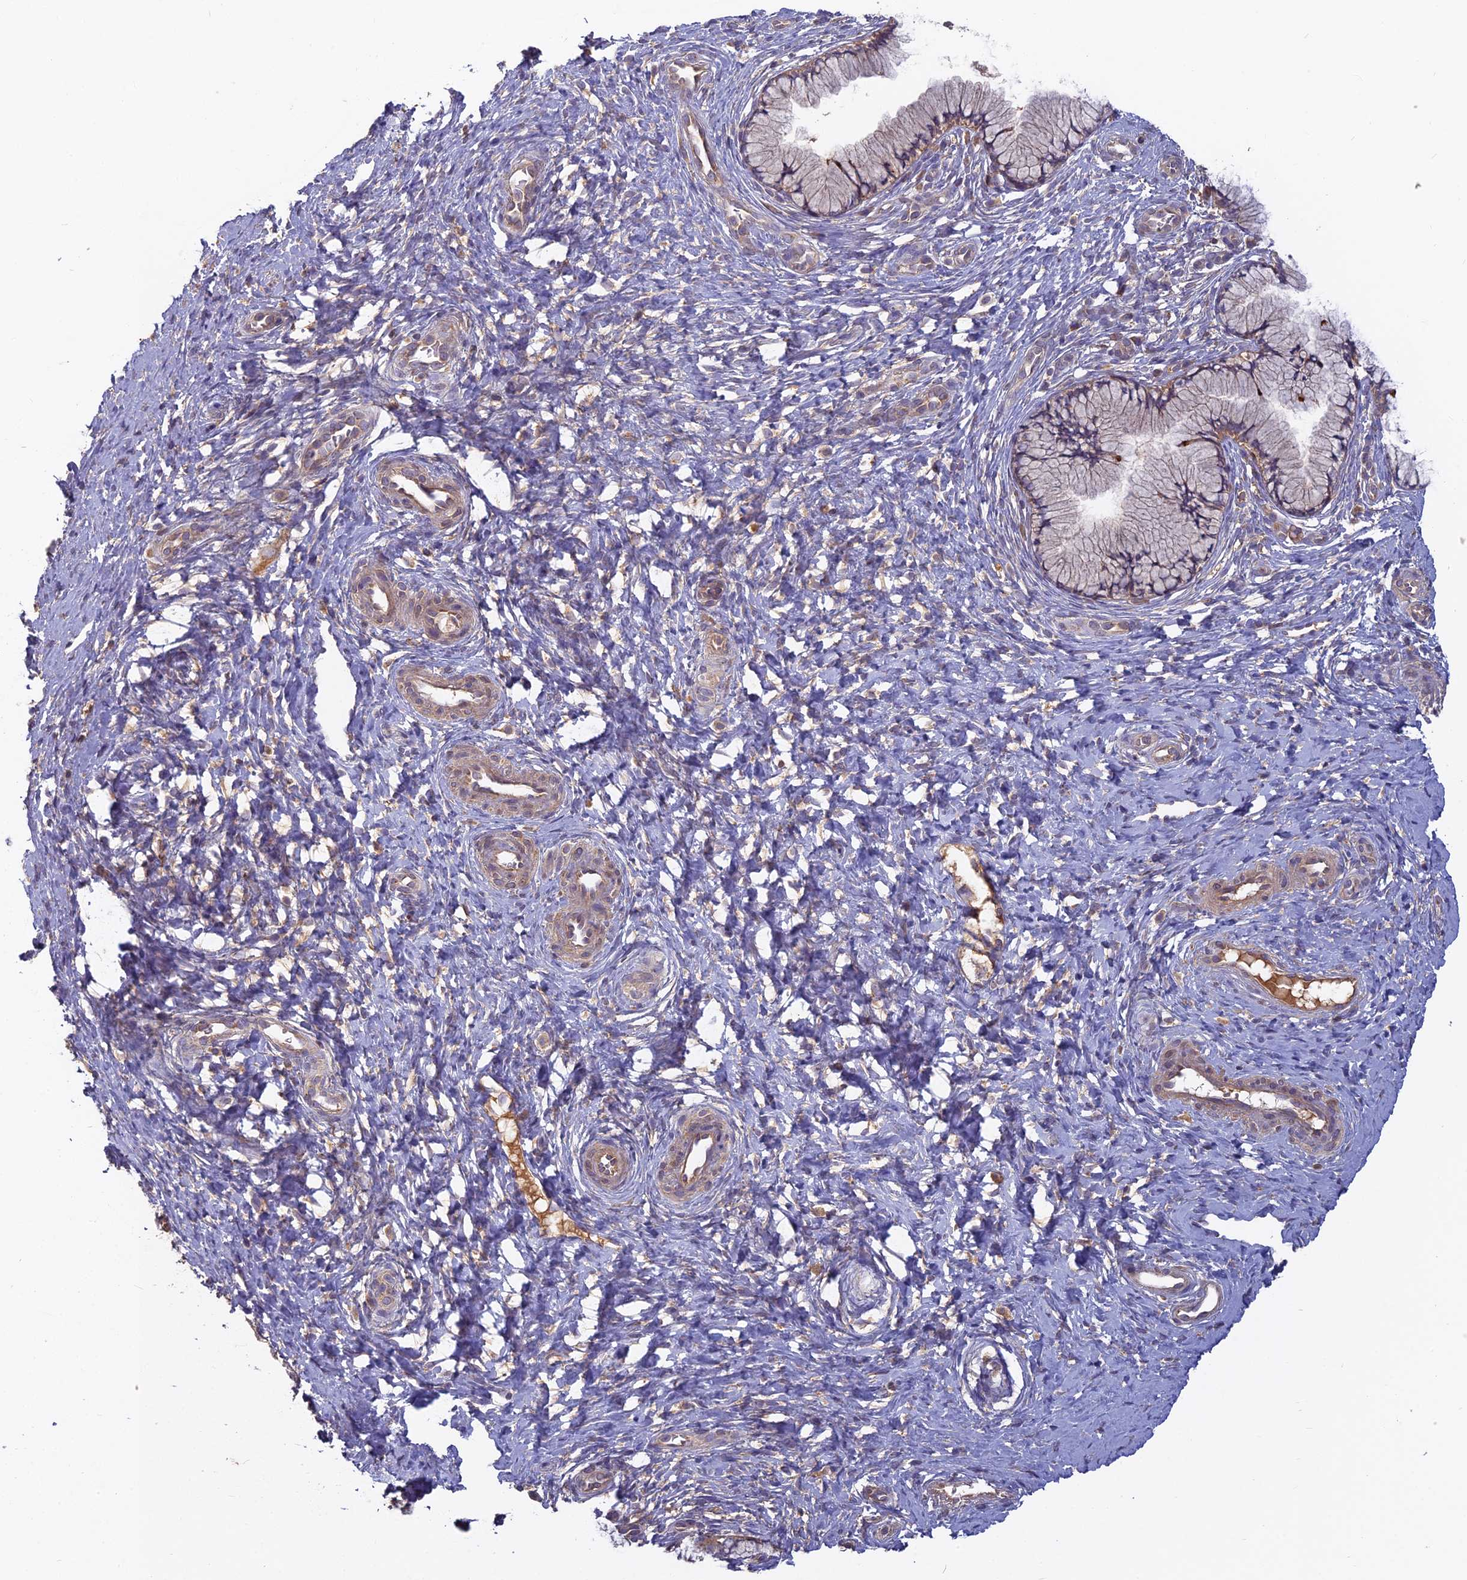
{"staining": {"intensity": "moderate", "quantity": ">75%", "location": "cytoplasmic/membranous"}, "tissue": "cervix", "cell_type": "Glandular cells", "image_type": "normal", "snomed": [{"axis": "morphology", "description": "Normal tissue, NOS"}, {"axis": "topography", "description": "Cervix"}], "caption": "DAB (3,3'-diaminobenzidine) immunohistochemical staining of unremarkable cervix shows moderate cytoplasmic/membranous protein positivity in approximately >75% of glandular cells. (Brightfield microscopy of DAB IHC at high magnification).", "gene": "CCDC167", "patient": {"sex": "female", "age": 36}}